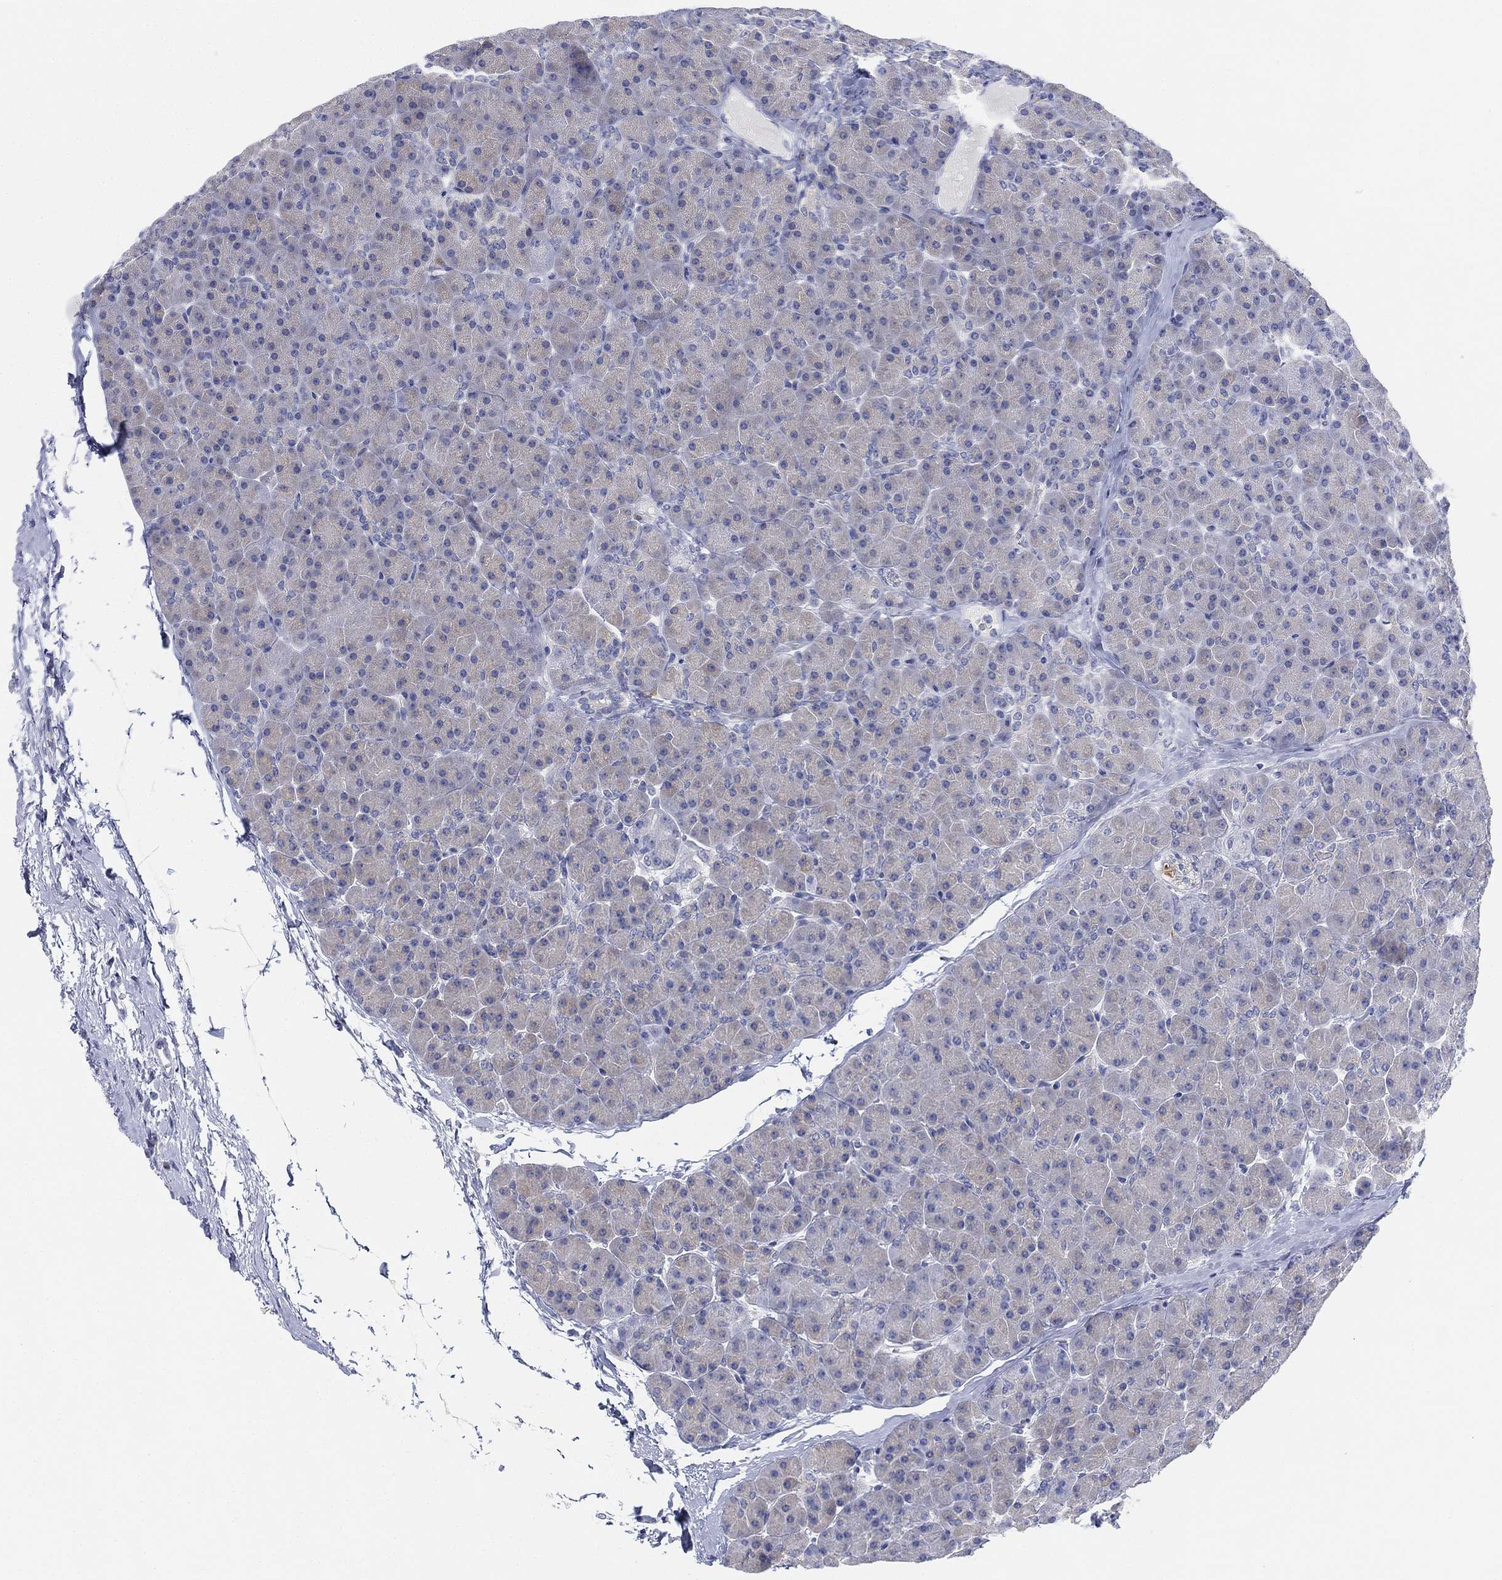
{"staining": {"intensity": "negative", "quantity": "none", "location": "none"}, "tissue": "pancreas", "cell_type": "Exocrine glandular cells", "image_type": "normal", "snomed": [{"axis": "morphology", "description": "Normal tissue, NOS"}, {"axis": "topography", "description": "Pancreas"}], "caption": "High magnification brightfield microscopy of benign pancreas stained with DAB (brown) and counterstained with hematoxylin (blue): exocrine glandular cells show no significant staining. (Brightfield microscopy of DAB immunohistochemistry (IHC) at high magnification).", "gene": "GCNA", "patient": {"sex": "female", "age": 44}}